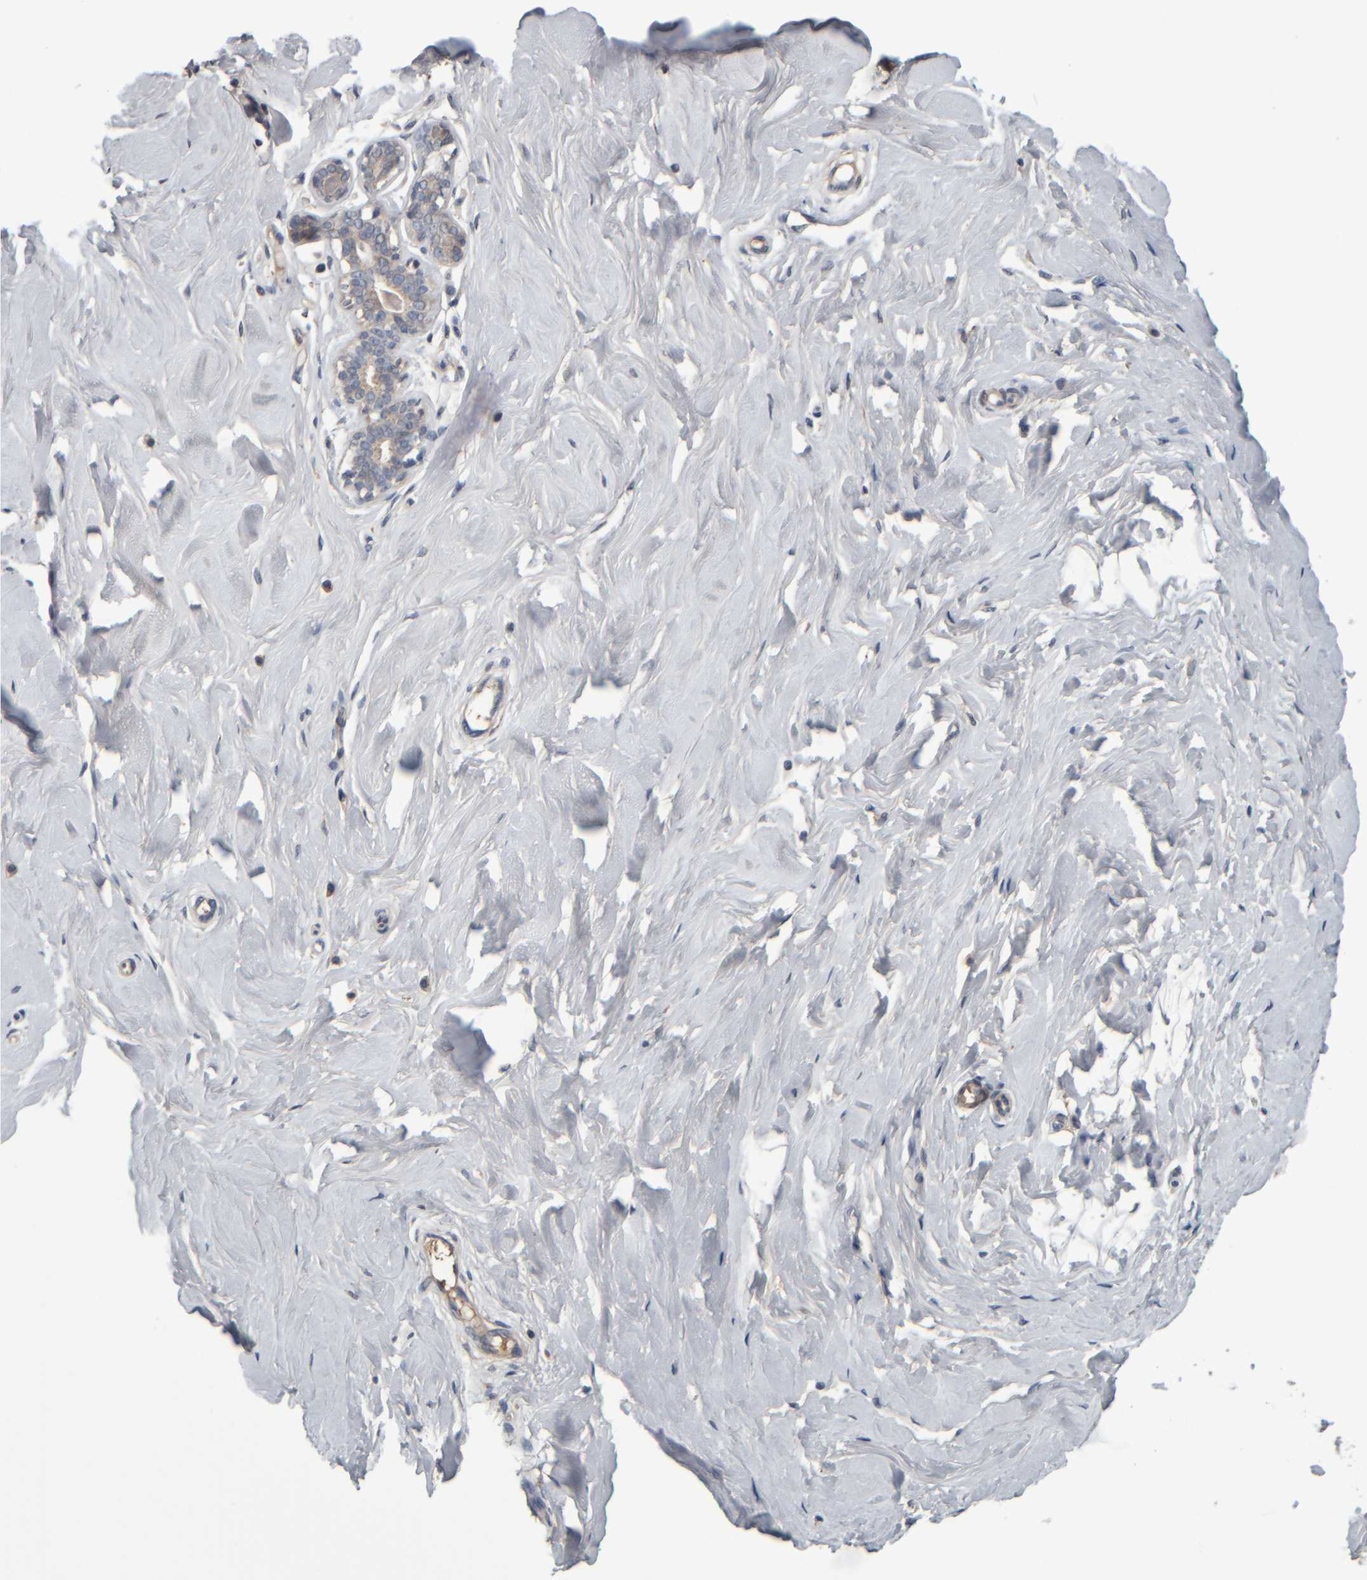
{"staining": {"intensity": "negative", "quantity": "none", "location": "none"}, "tissue": "breast", "cell_type": "Adipocytes", "image_type": "normal", "snomed": [{"axis": "morphology", "description": "Normal tissue, NOS"}, {"axis": "topography", "description": "Breast"}], "caption": "IHC micrograph of benign human breast stained for a protein (brown), which displays no expression in adipocytes.", "gene": "CAVIN4", "patient": {"sex": "female", "age": 23}}